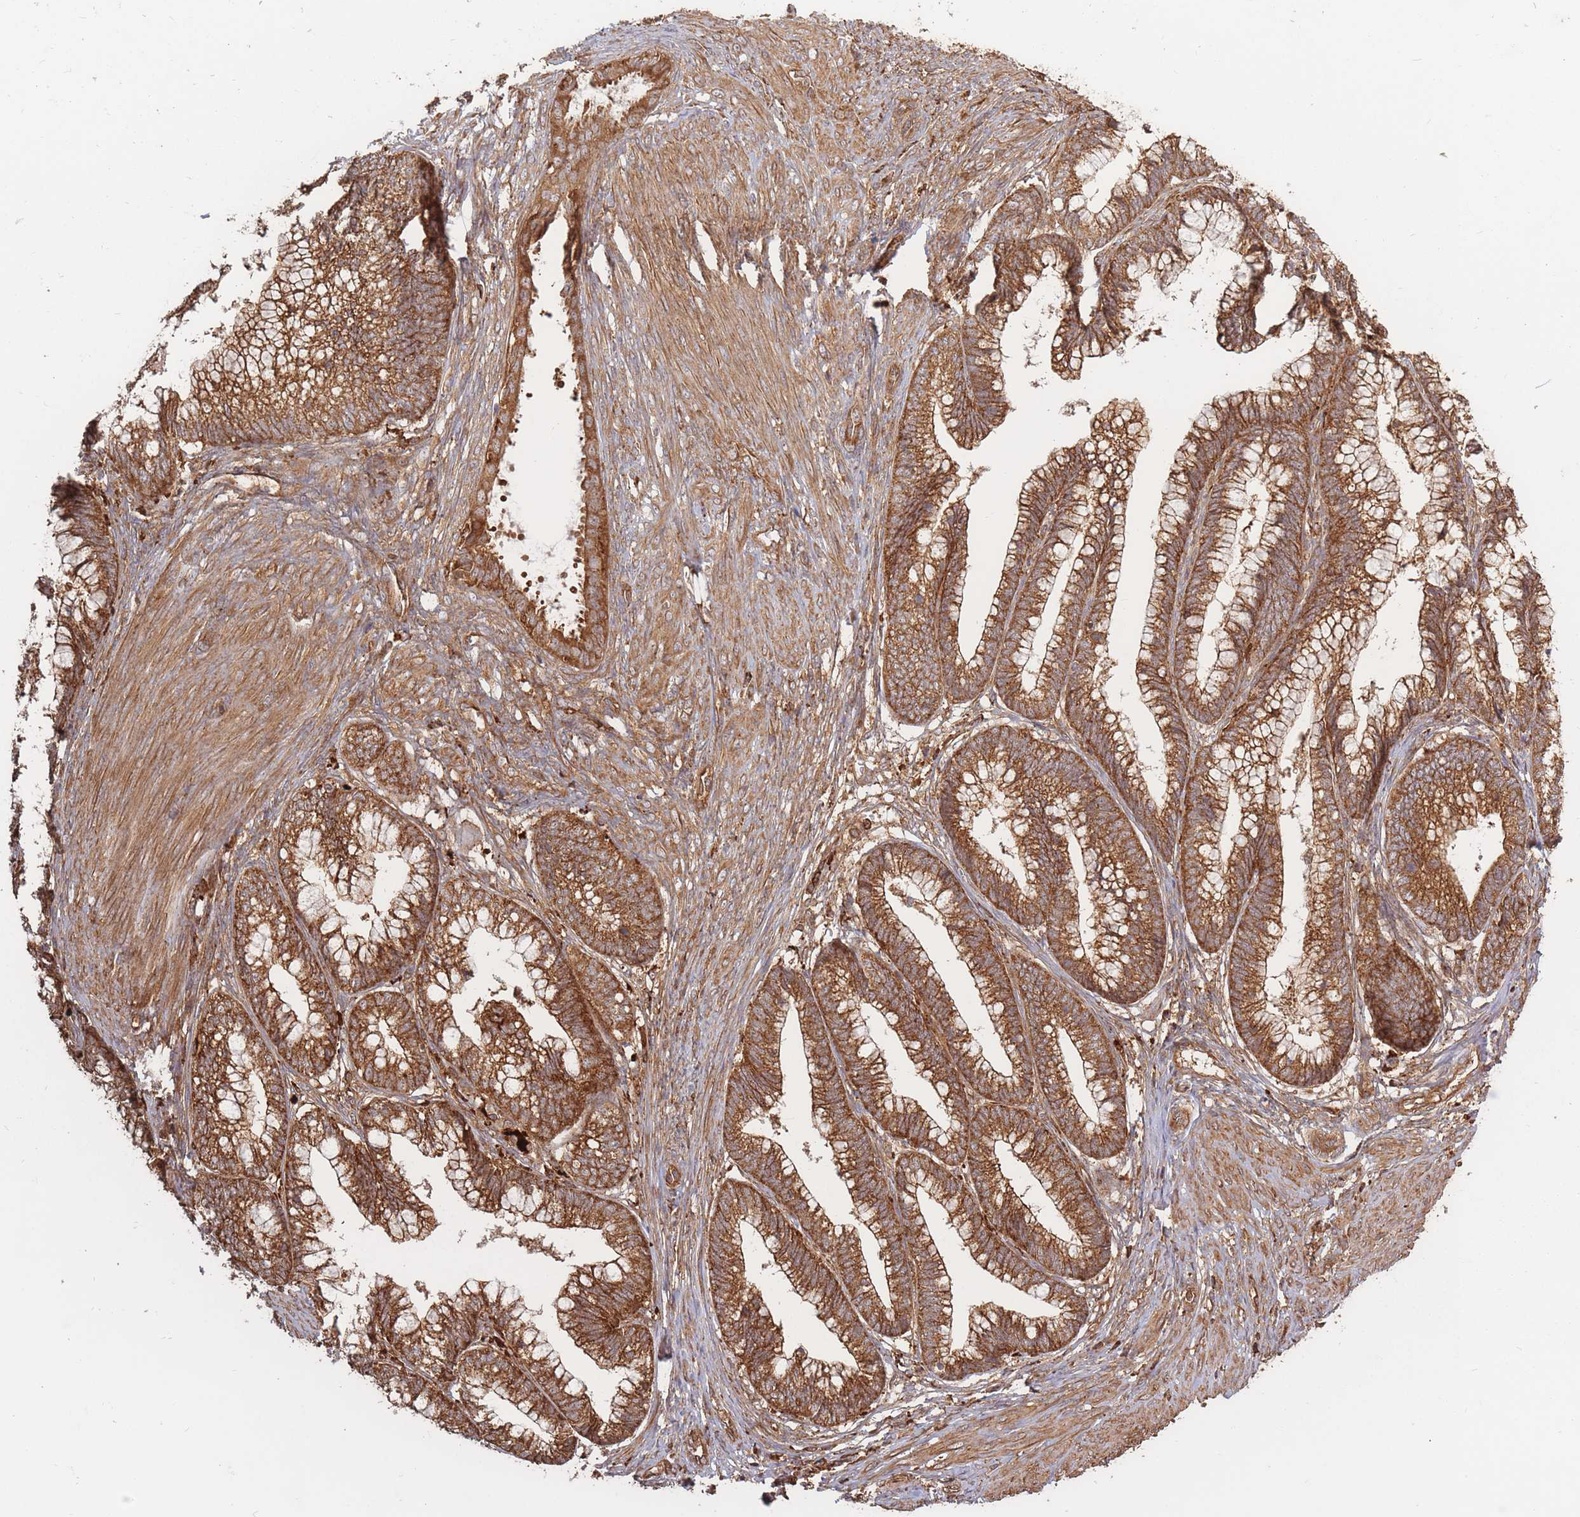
{"staining": {"intensity": "strong", "quantity": ">75%", "location": "cytoplasmic/membranous"}, "tissue": "cervical cancer", "cell_type": "Tumor cells", "image_type": "cancer", "snomed": [{"axis": "morphology", "description": "Adenocarcinoma, NOS"}, {"axis": "topography", "description": "Cervix"}], "caption": "There is high levels of strong cytoplasmic/membranous expression in tumor cells of adenocarcinoma (cervical), as demonstrated by immunohistochemical staining (brown color).", "gene": "RASSF2", "patient": {"sex": "female", "age": 44}}